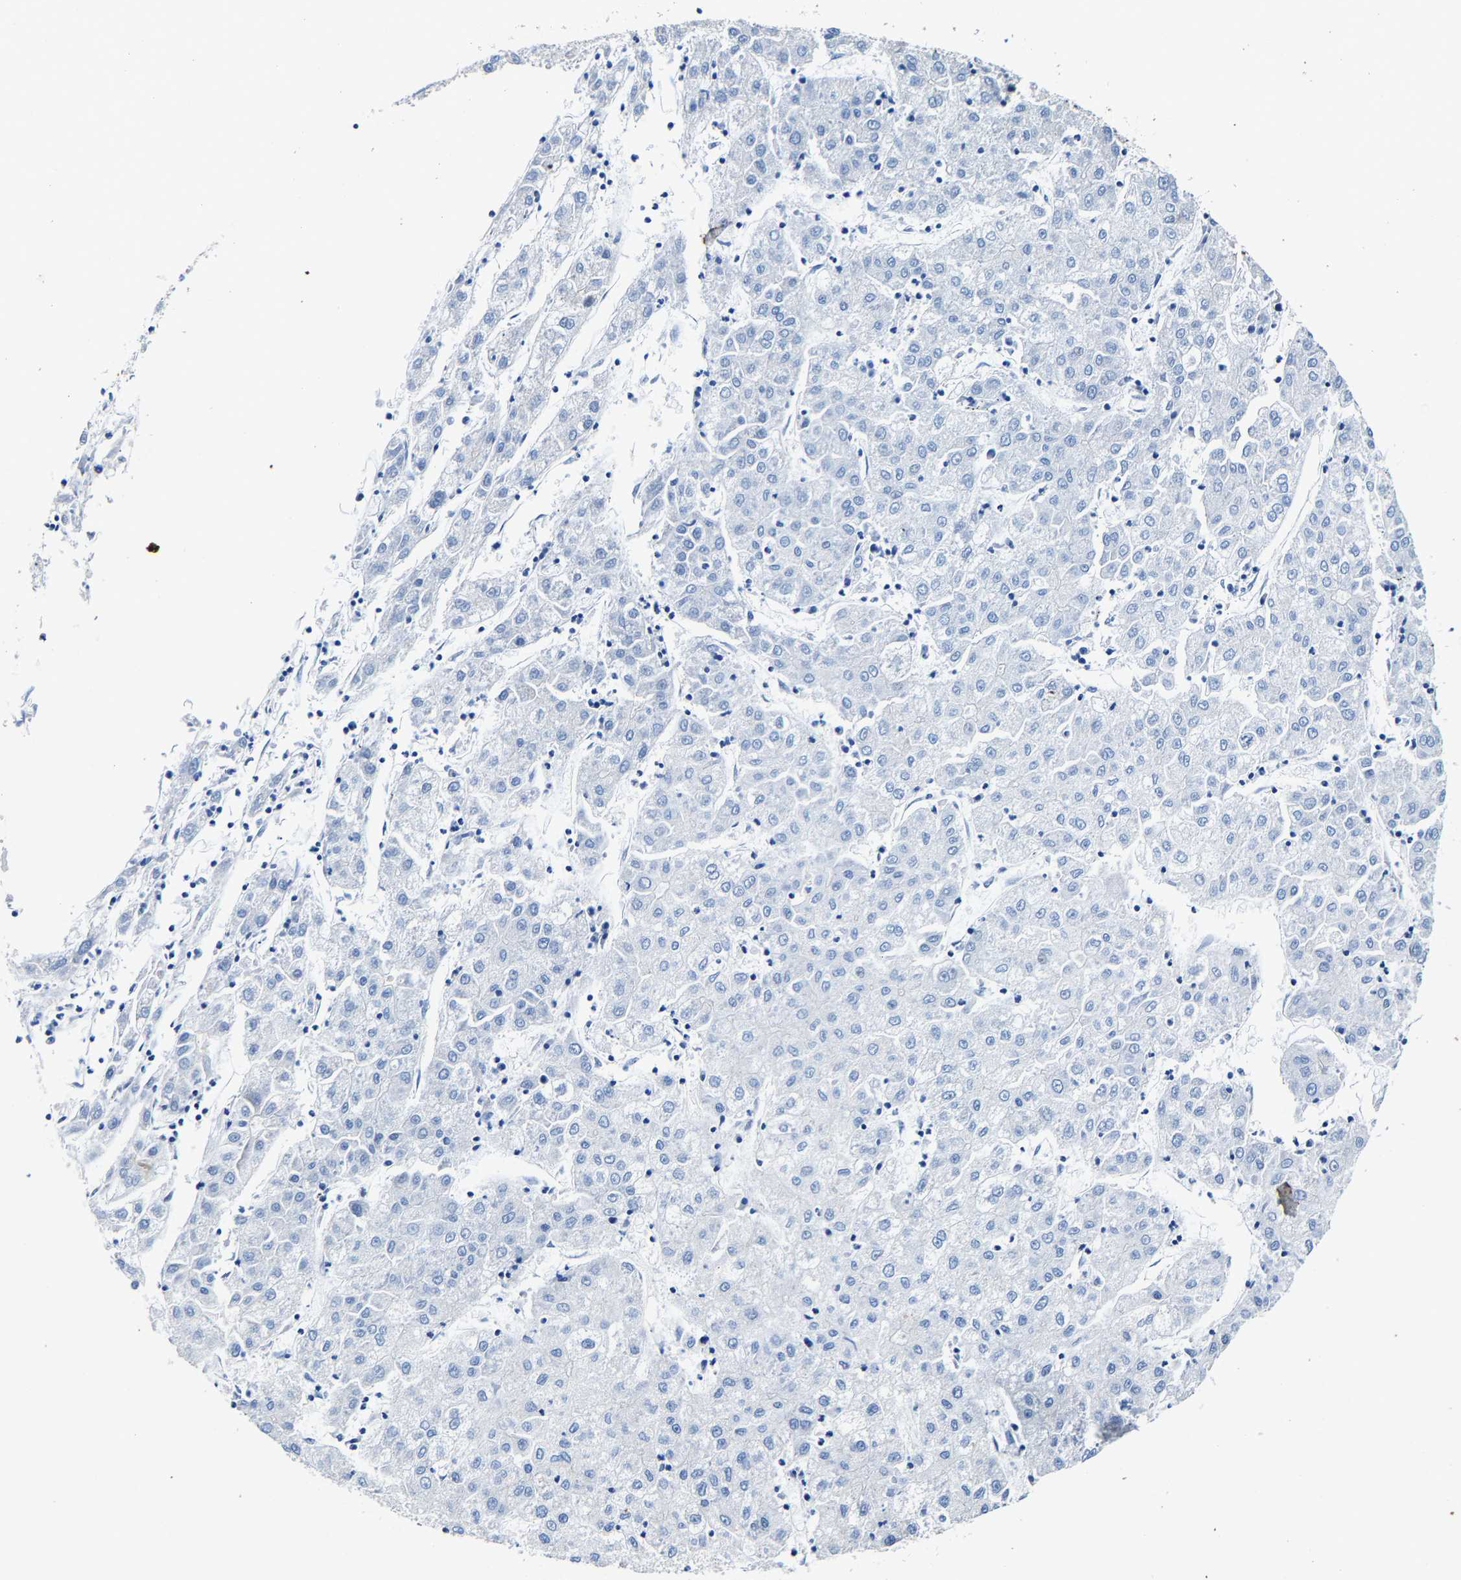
{"staining": {"intensity": "negative", "quantity": "none", "location": "none"}, "tissue": "liver cancer", "cell_type": "Tumor cells", "image_type": "cancer", "snomed": [{"axis": "morphology", "description": "Carcinoma, Hepatocellular, NOS"}, {"axis": "topography", "description": "Liver"}], "caption": "The photomicrograph shows no staining of tumor cells in liver cancer.", "gene": "MMEL1", "patient": {"sex": "male", "age": 72}}